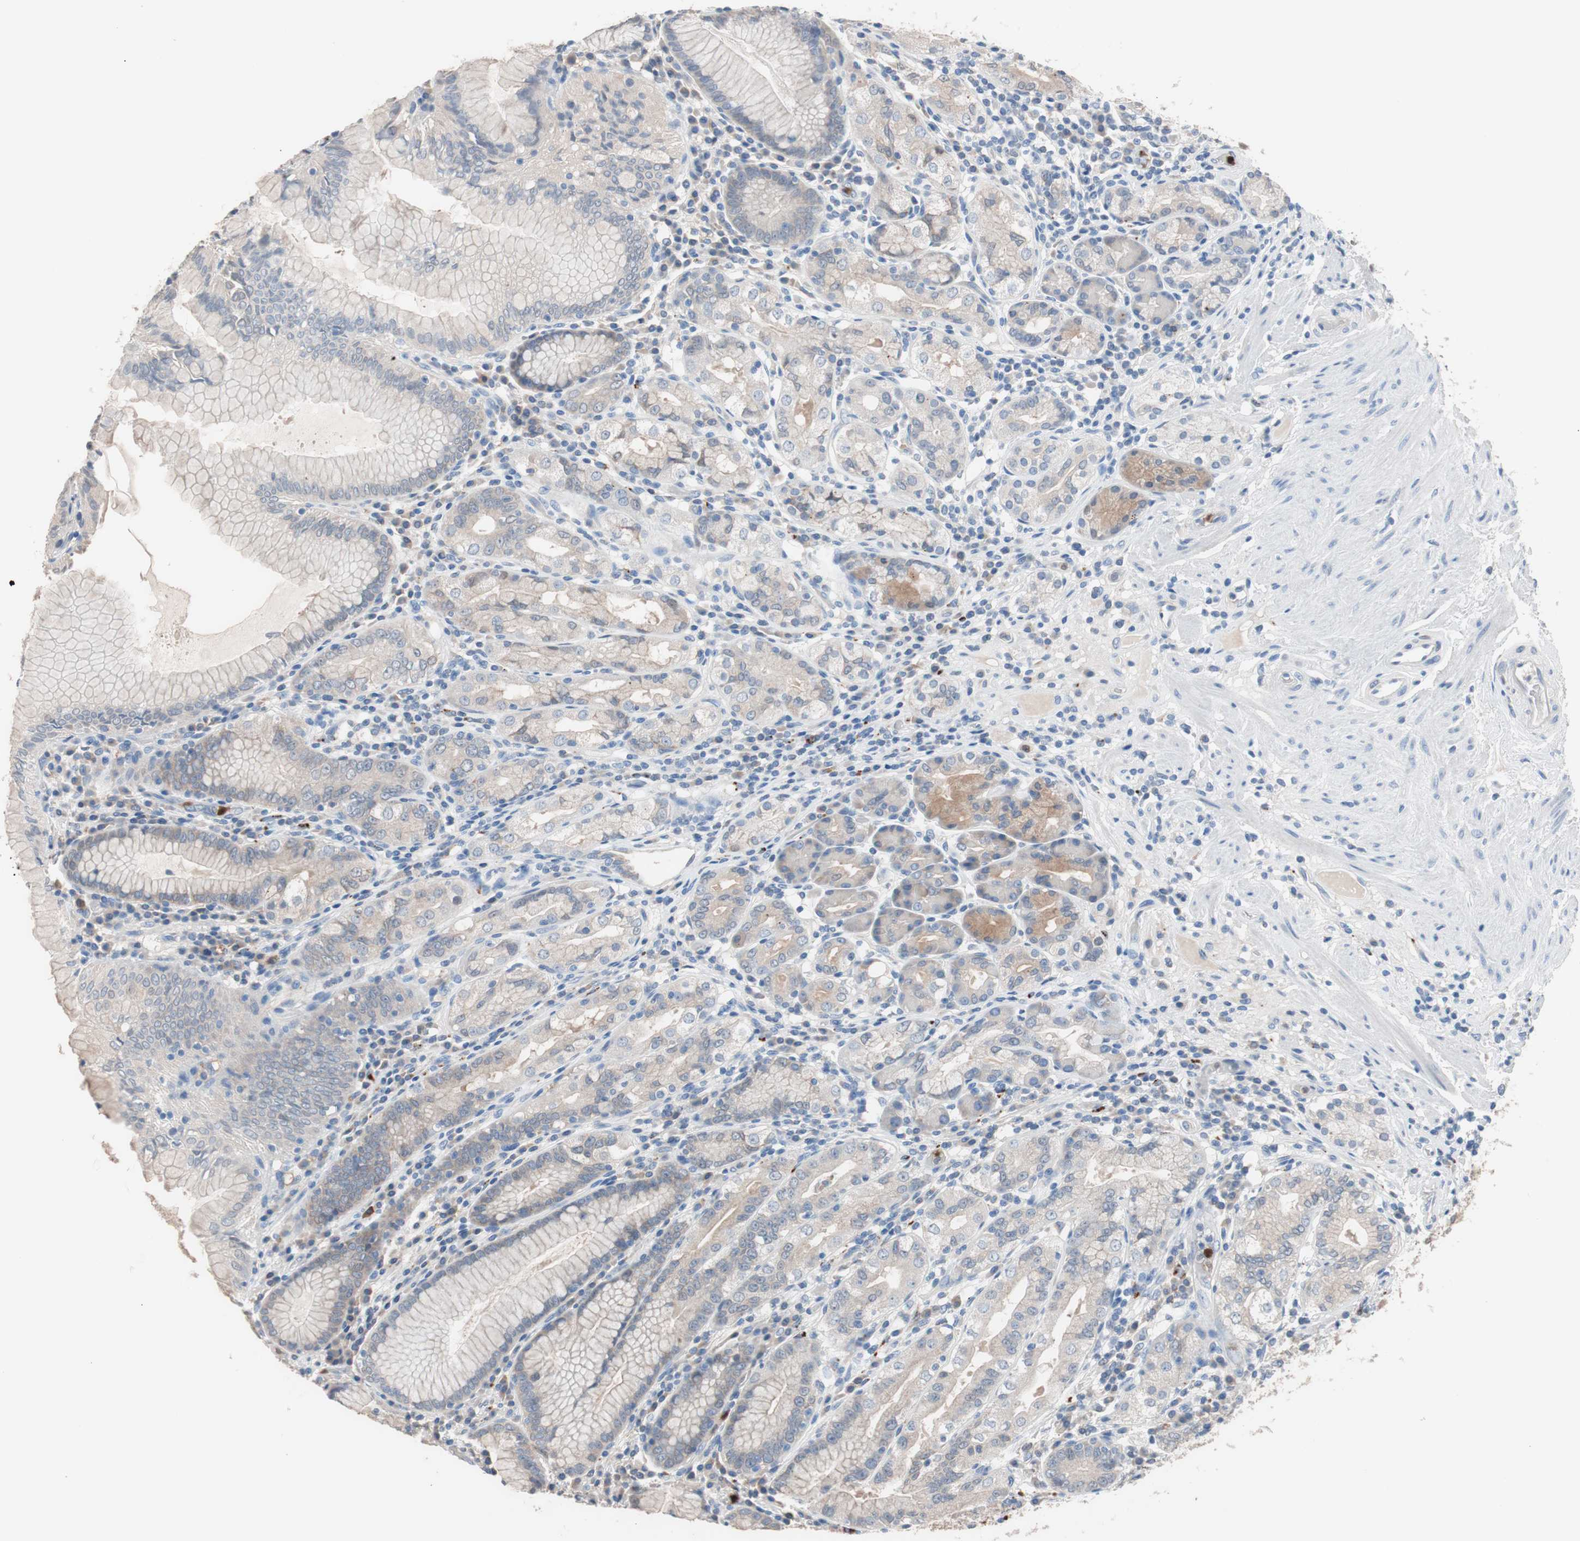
{"staining": {"intensity": "weak", "quantity": ">75%", "location": "cytoplasmic/membranous"}, "tissue": "stomach", "cell_type": "Glandular cells", "image_type": "normal", "snomed": [{"axis": "morphology", "description": "Normal tissue, NOS"}, {"axis": "topography", "description": "Stomach, lower"}], "caption": "Glandular cells demonstrate low levels of weak cytoplasmic/membranous staining in approximately >75% of cells in unremarkable stomach.", "gene": "CLEC4D", "patient": {"sex": "female", "age": 76}}